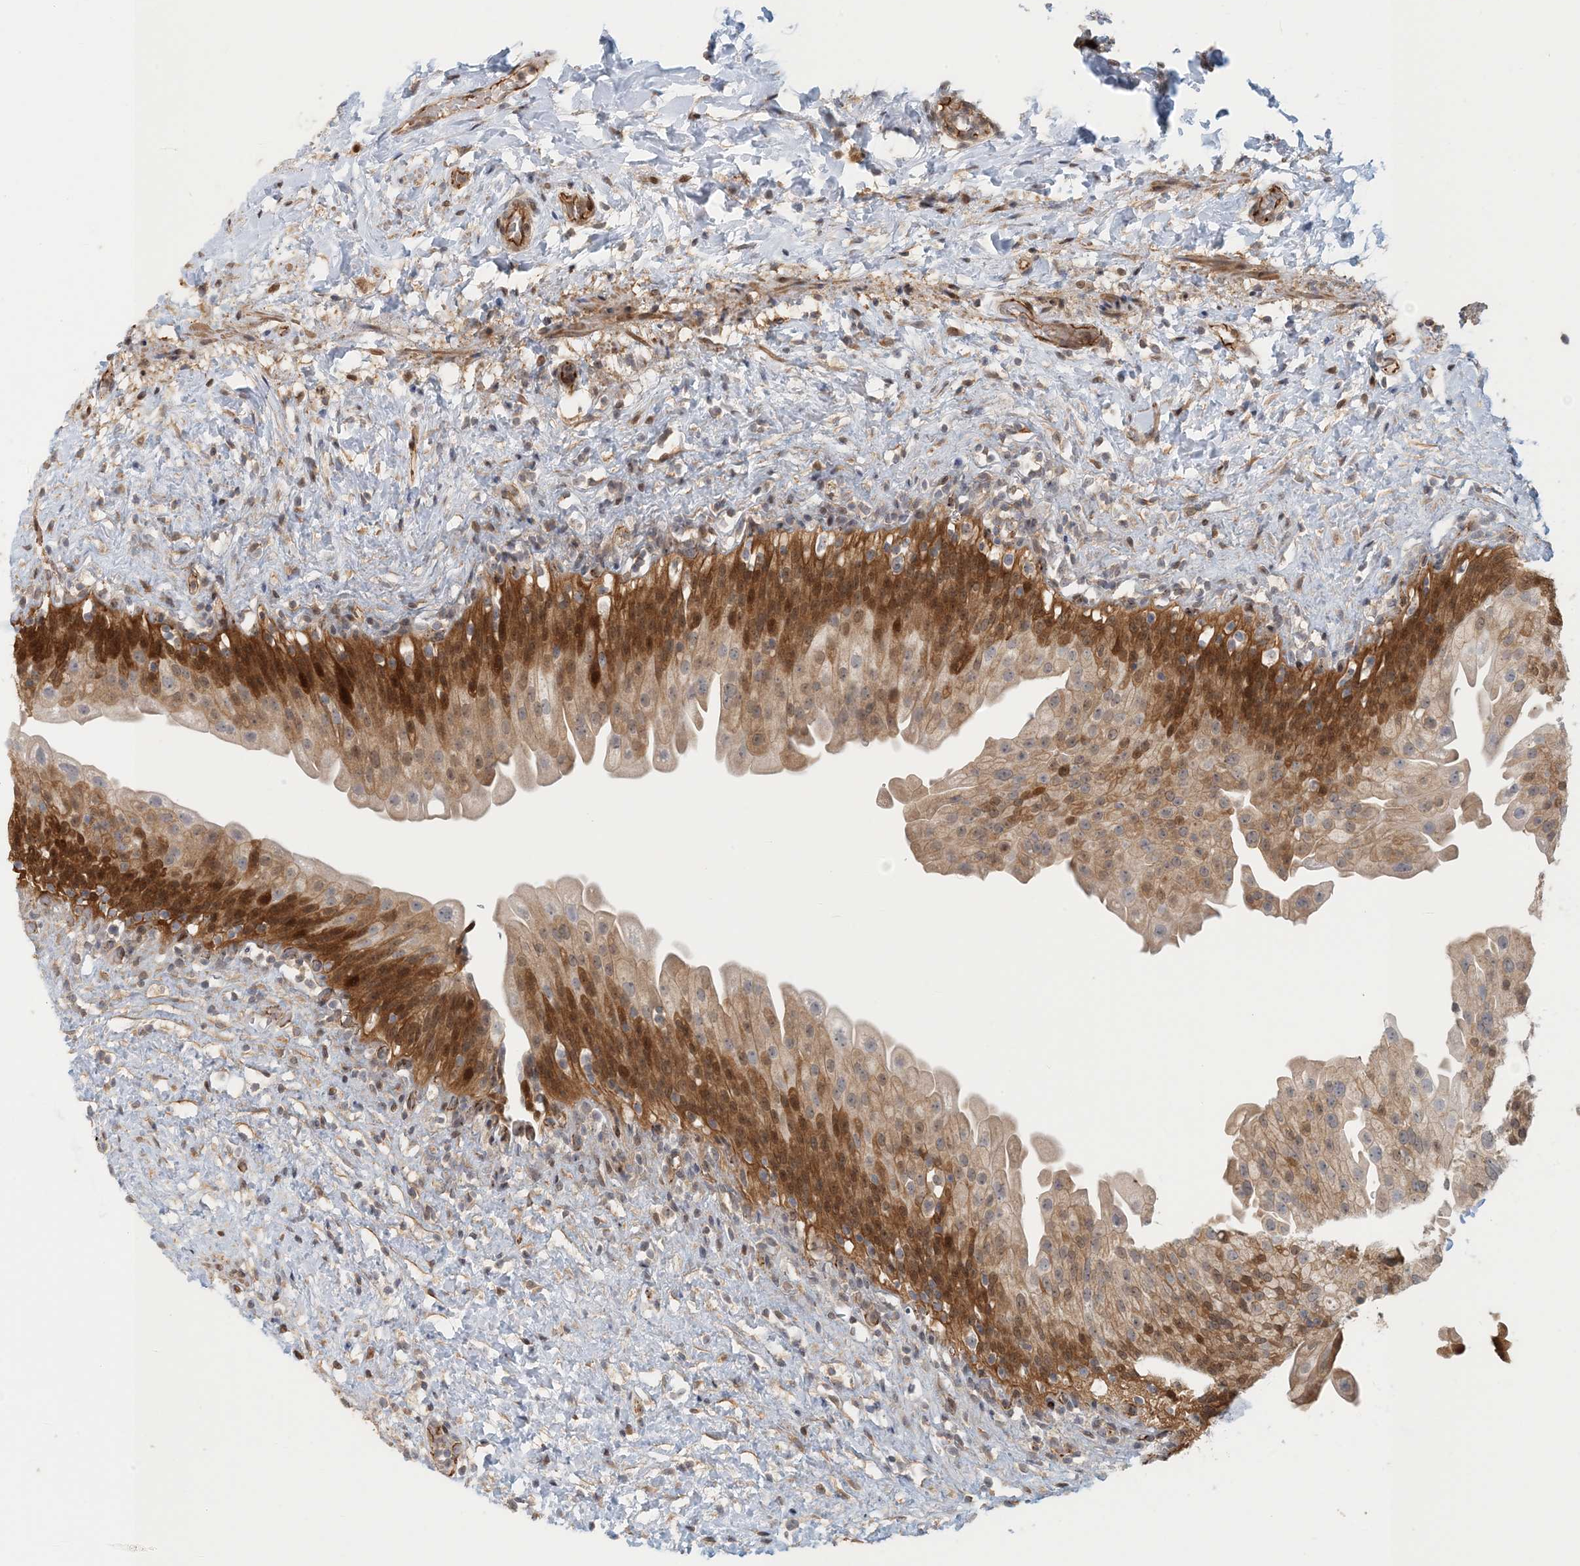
{"staining": {"intensity": "strong", "quantity": "25%-75%", "location": "cytoplasmic/membranous,nuclear"}, "tissue": "urinary bladder", "cell_type": "Urothelial cells", "image_type": "normal", "snomed": [{"axis": "morphology", "description": "Normal tissue, NOS"}, {"axis": "topography", "description": "Urinary bladder"}], "caption": "An image of urinary bladder stained for a protein displays strong cytoplasmic/membranous,nuclear brown staining in urothelial cells. (DAB (3,3'-diaminobenzidine) IHC with brightfield microscopy, high magnification).", "gene": "MAPKBP1", "patient": {"sex": "female", "age": 27}}